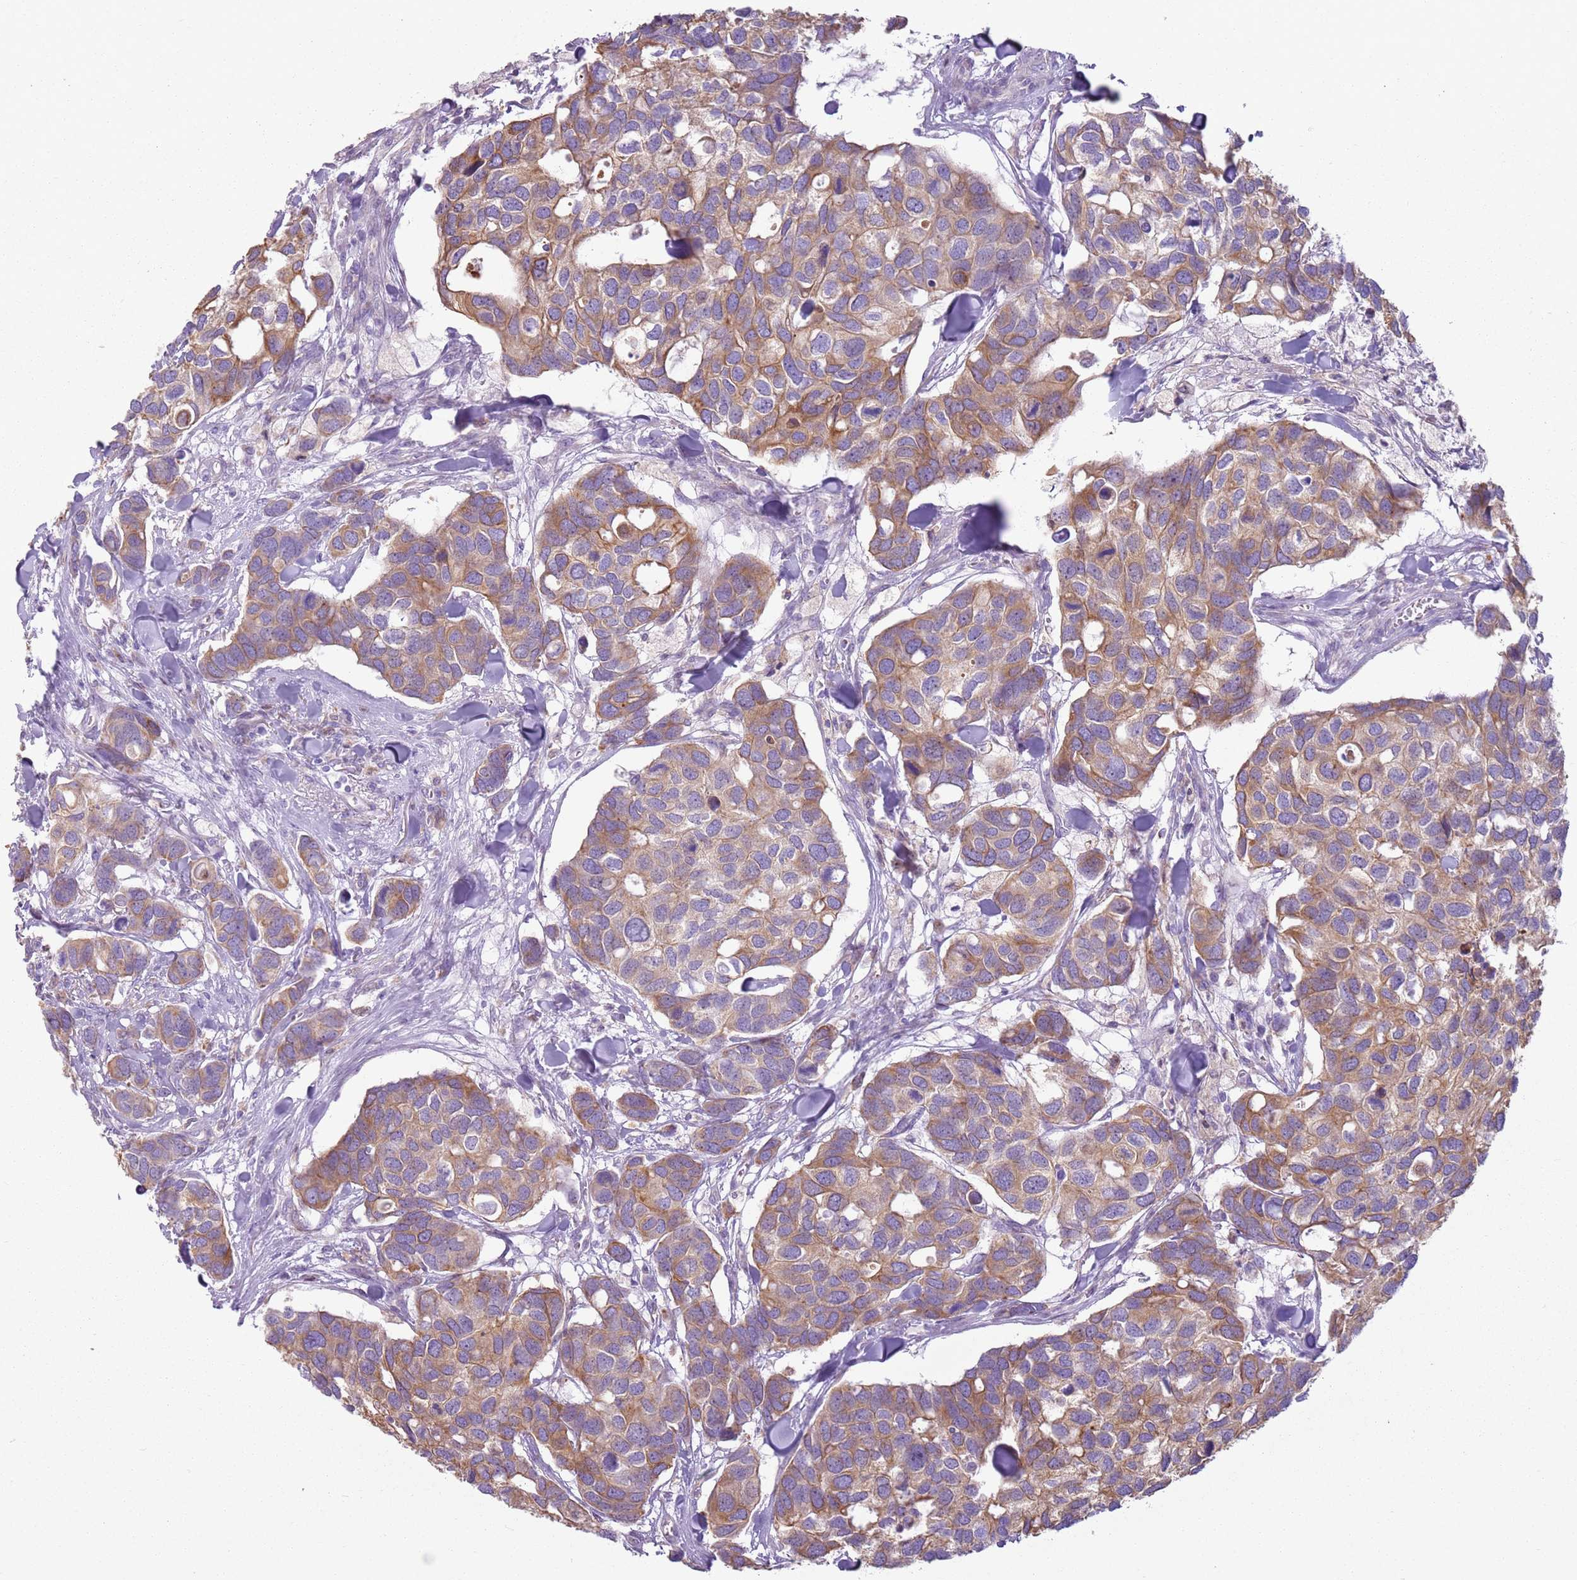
{"staining": {"intensity": "moderate", "quantity": ">75%", "location": "cytoplasmic/membranous"}, "tissue": "breast cancer", "cell_type": "Tumor cells", "image_type": "cancer", "snomed": [{"axis": "morphology", "description": "Duct carcinoma"}, {"axis": "topography", "description": "Breast"}], "caption": "Protein expression analysis of breast cancer shows moderate cytoplasmic/membranous positivity in approximately >75% of tumor cells.", "gene": "OAF", "patient": {"sex": "female", "age": 83}}